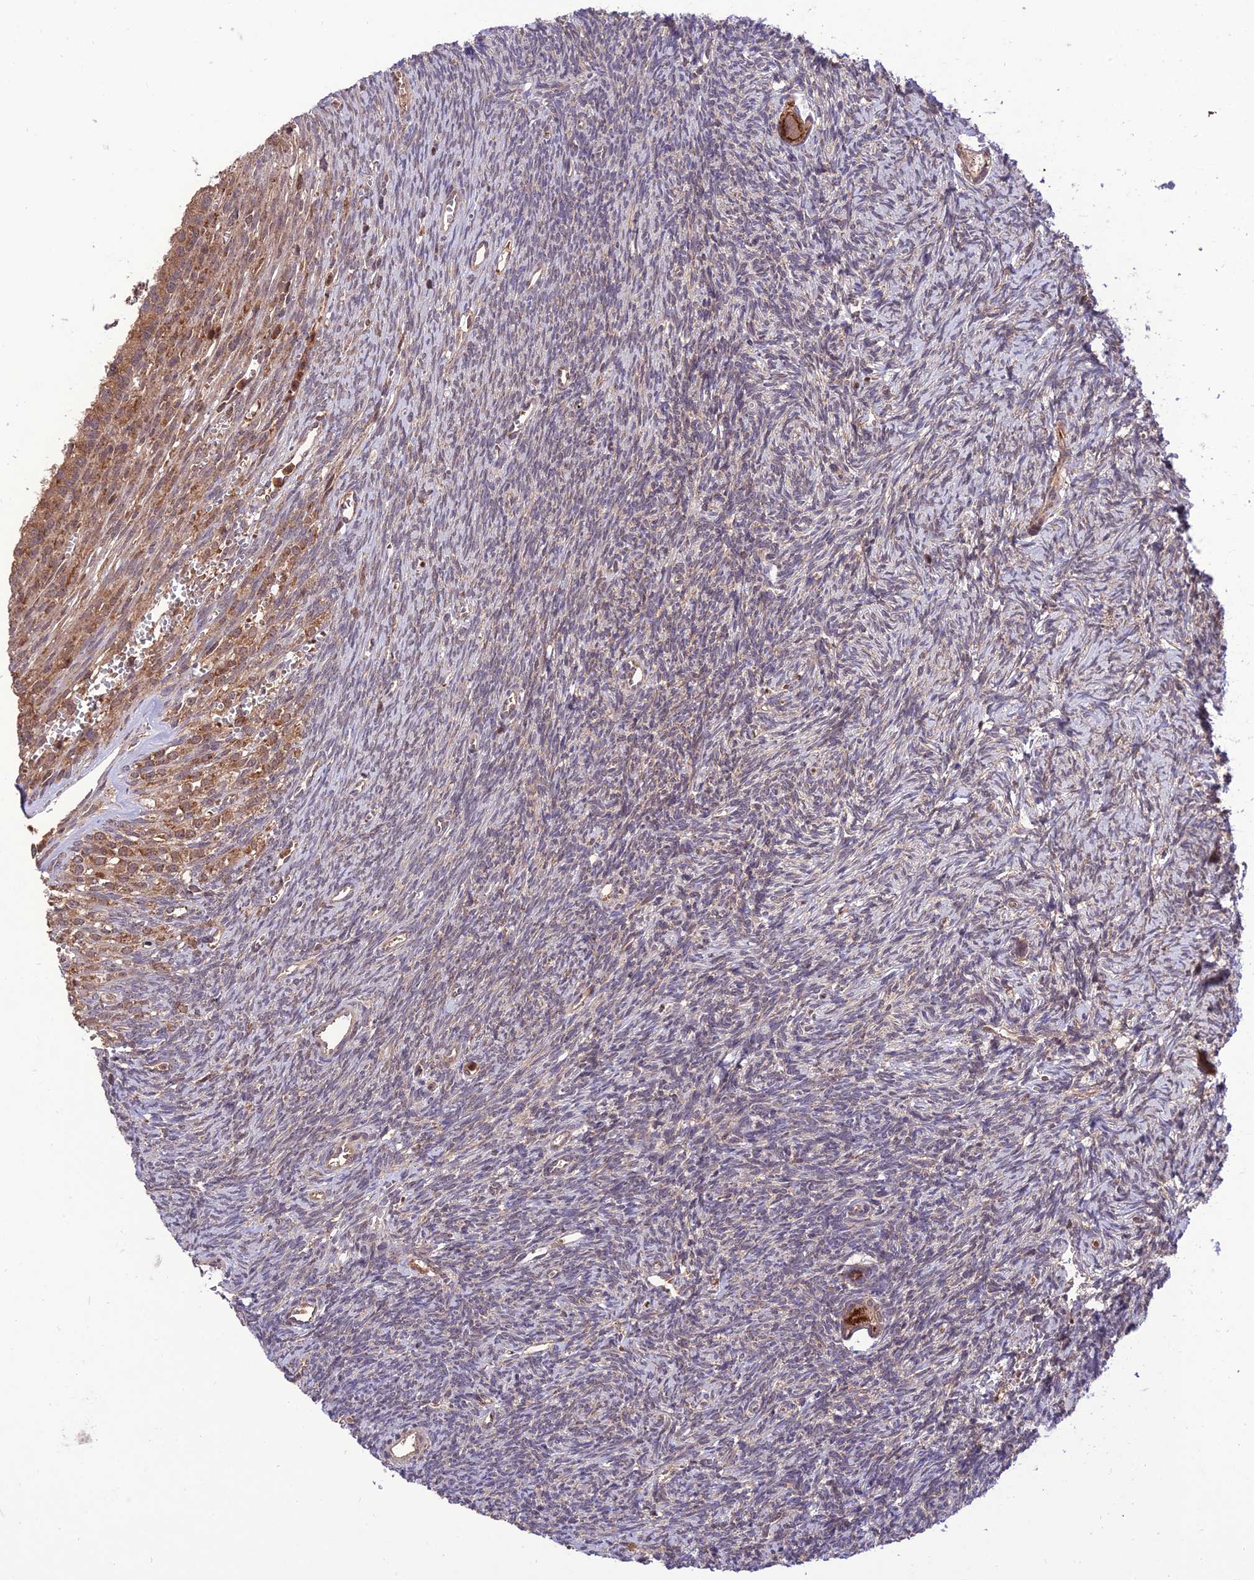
{"staining": {"intensity": "moderate", "quantity": ">75%", "location": "cytoplasmic/membranous"}, "tissue": "ovary", "cell_type": "Follicle cells", "image_type": "normal", "snomed": [{"axis": "morphology", "description": "Normal tissue, NOS"}, {"axis": "topography", "description": "Ovary"}], "caption": "A brown stain highlights moderate cytoplasmic/membranous expression of a protein in follicle cells of normal ovary. The protein is stained brown, and the nuclei are stained in blue (DAB (3,3'-diaminobenzidine) IHC with brightfield microscopy, high magnification).", "gene": "NDUFC1", "patient": {"sex": "female", "age": 39}}